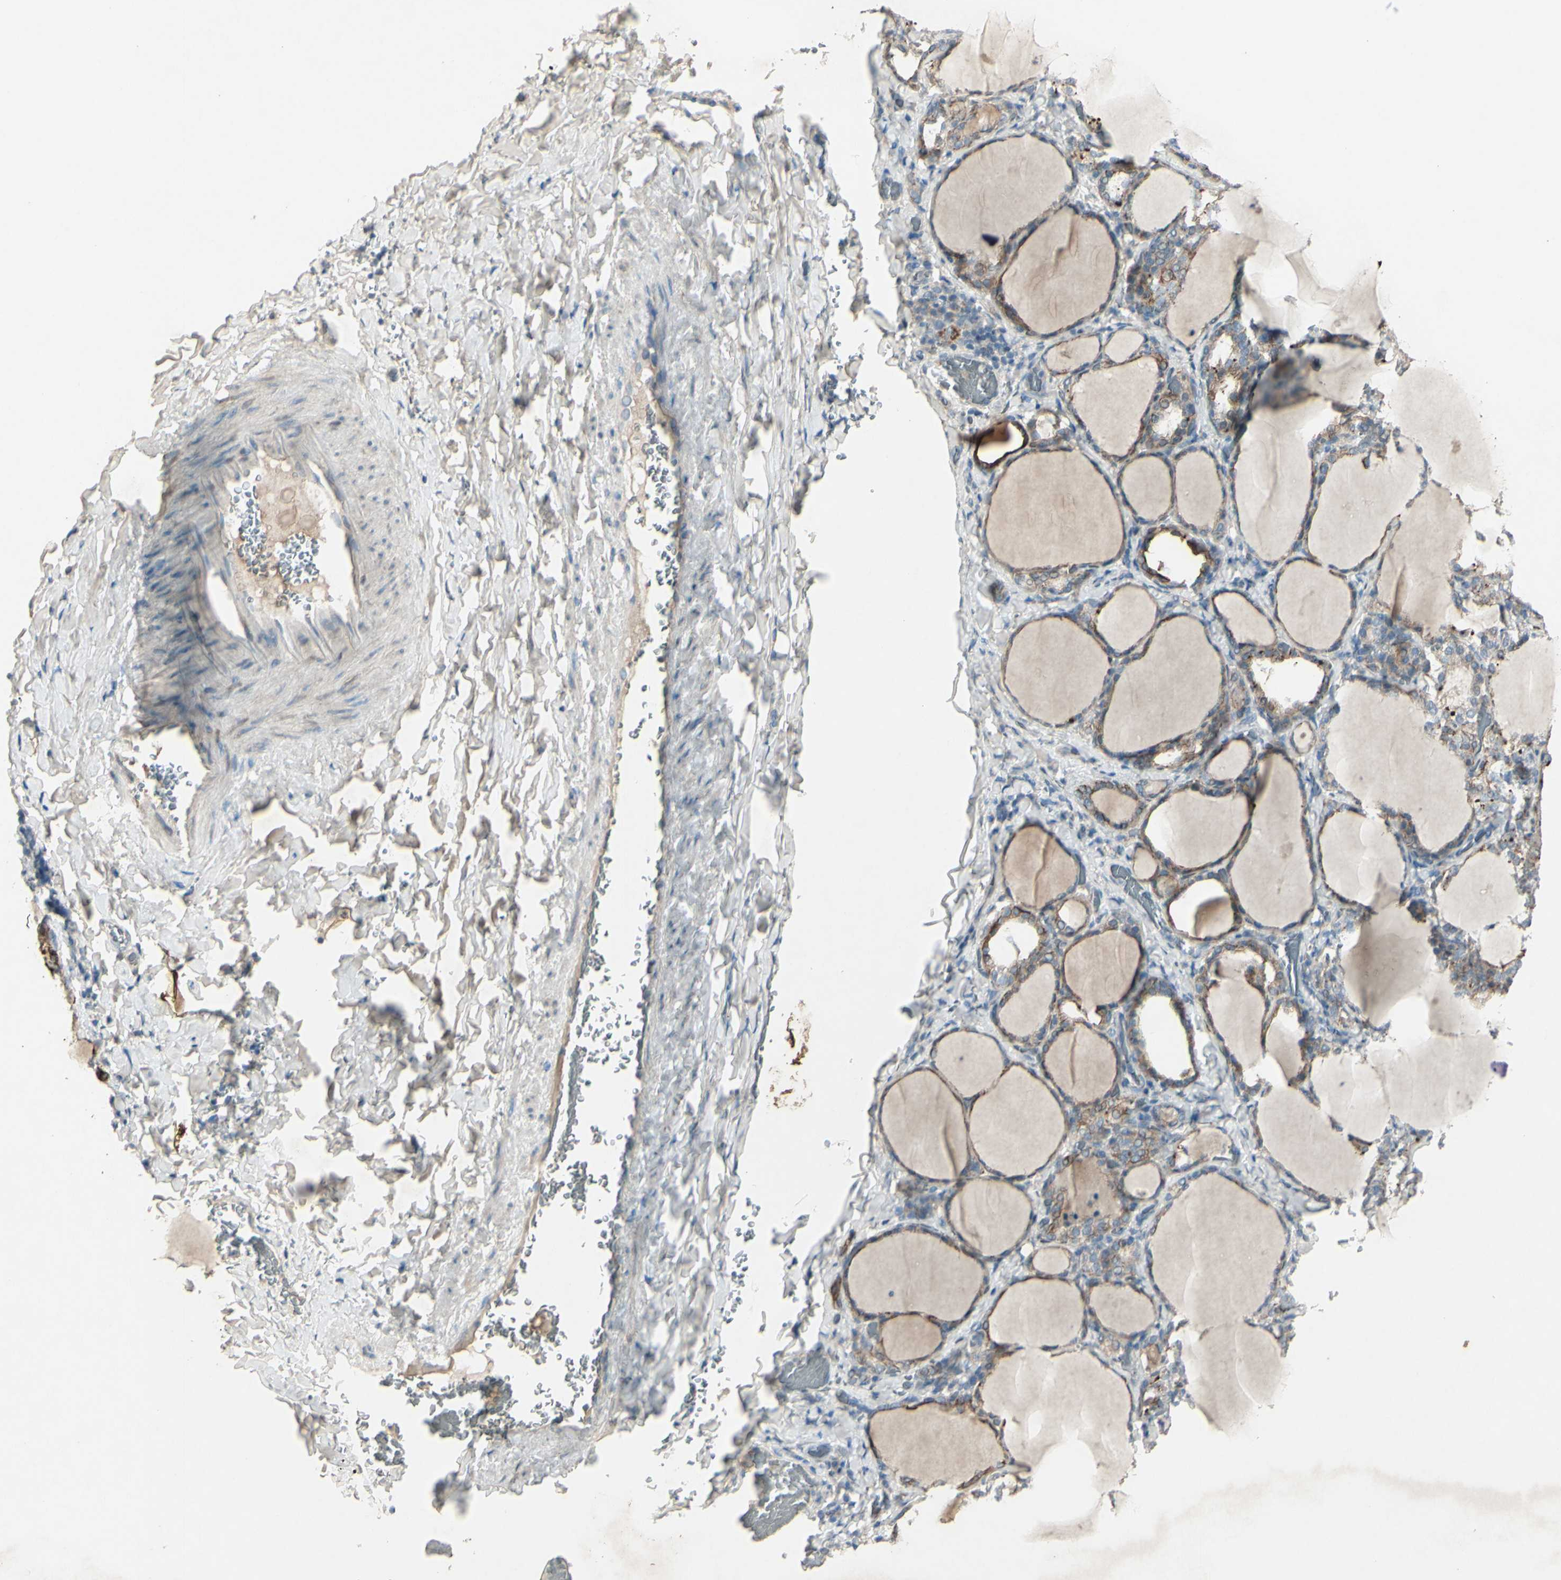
{"staining": {"intensity": "moderate", "quantity": ">75%", "location": "cytoplasmic/membranous"}, "tissue": "thyroid gland", "cell_type": "Glandular cells", "image_type": "normal", "snomed": [{"axis": "morphology", "description": "Normal tissue, NOS"}, {"axis": "morphology", "description": "Papillary adenocarcinoma, NOS"}, {"axis": "topography", "description": "Thyroid gland"}], "caption": "IHC histopathology image of unremarkable human thyroid gland stained for a protein (brown), which shows medium levels of moderate cytoplasmic/membranous positivity in approximately >75% of glandular cells.", "gene": "TIMM21", "patient": {"sex": "female", "age": 30}}